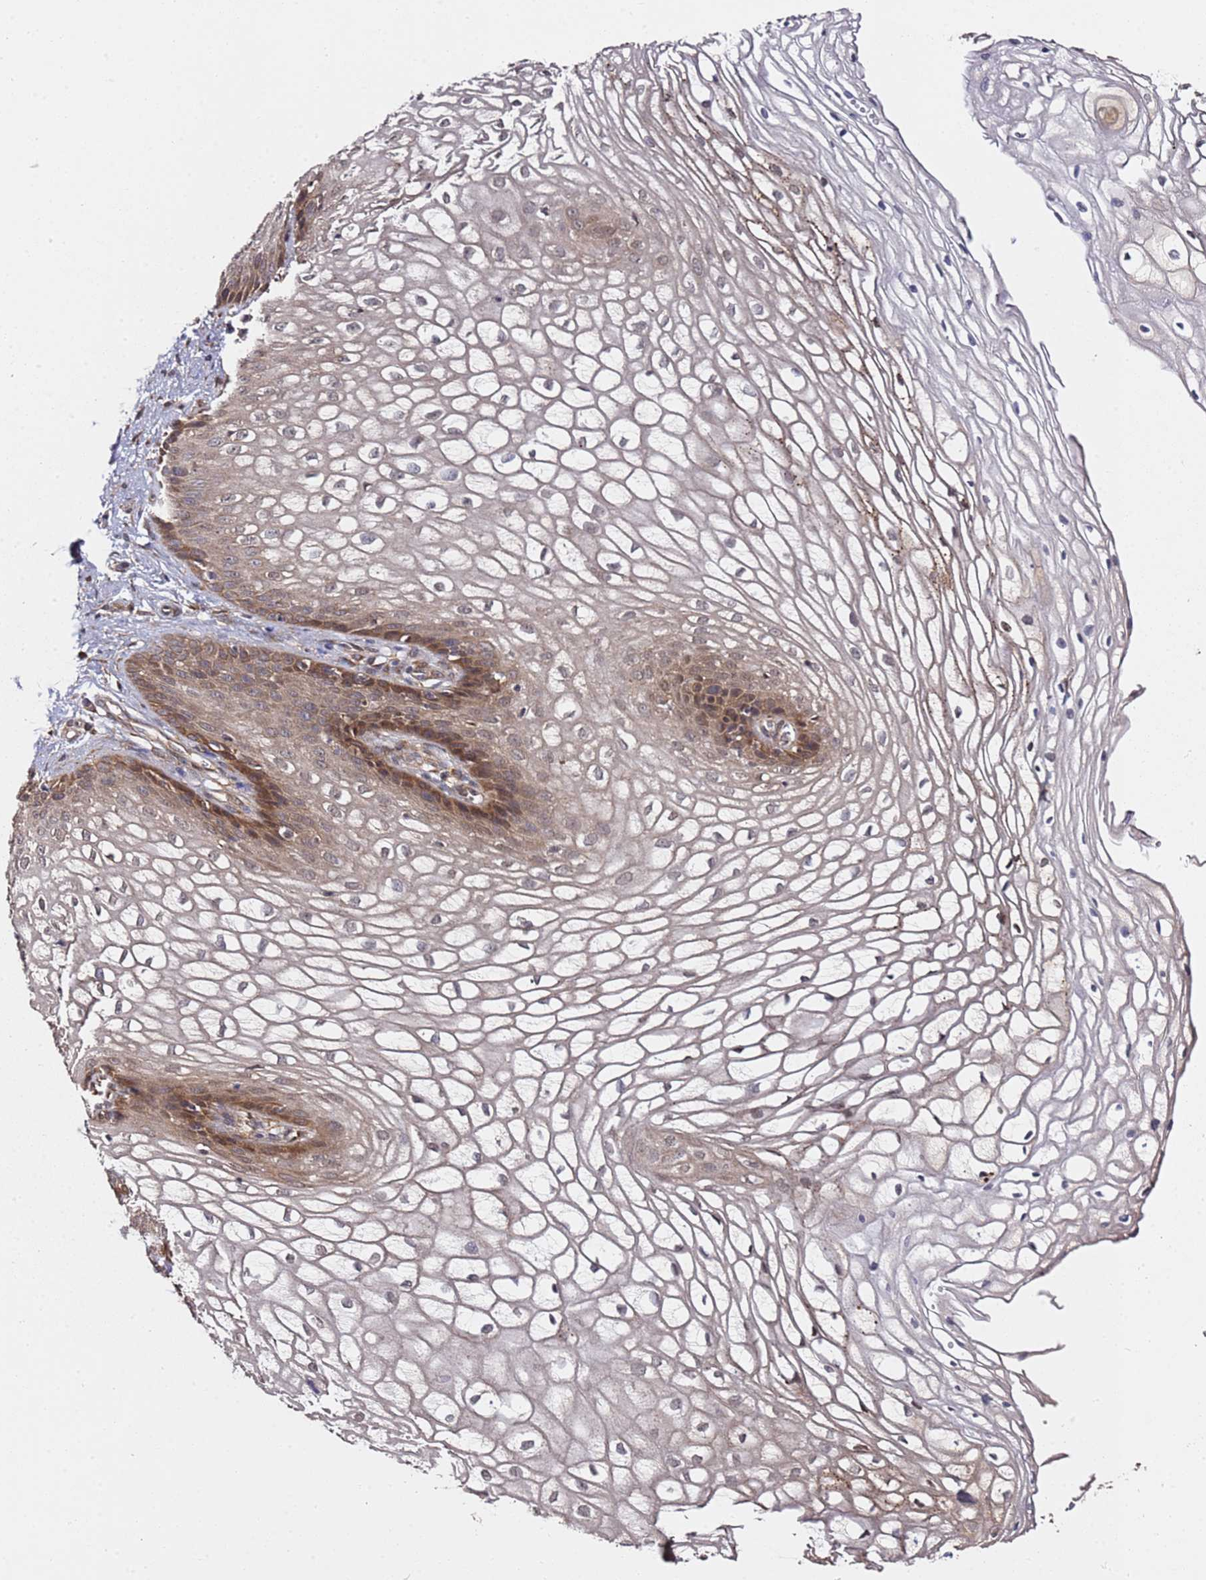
{"staining": {"intensity": "moderate", "quantity": "<25%", "location": "cytoplasmic/membranous"}, "tissue": "vagina", "cell_type": "Squamous epithelial cells", "image_type": "normal", "snomed": [{"axis": "morphology", "description": "Normal tissue, NOS"}, {"axis": "topography", "description": "Vagina"}], "caption": "Immunohistochemical staining of unremarkable vagina reveals moderate cytoplasmic/membranous protein expression in approximately <25% of squamous epithelial cells. The protein of interest is stained brown, and the nuclei are stained in blue (DAB (3,3'-diaminobenzidine) IHC with brightfield microscopy, high magnification).", "gene": "PRKAB2", "patient": {"sex": "female", "age": 34}}